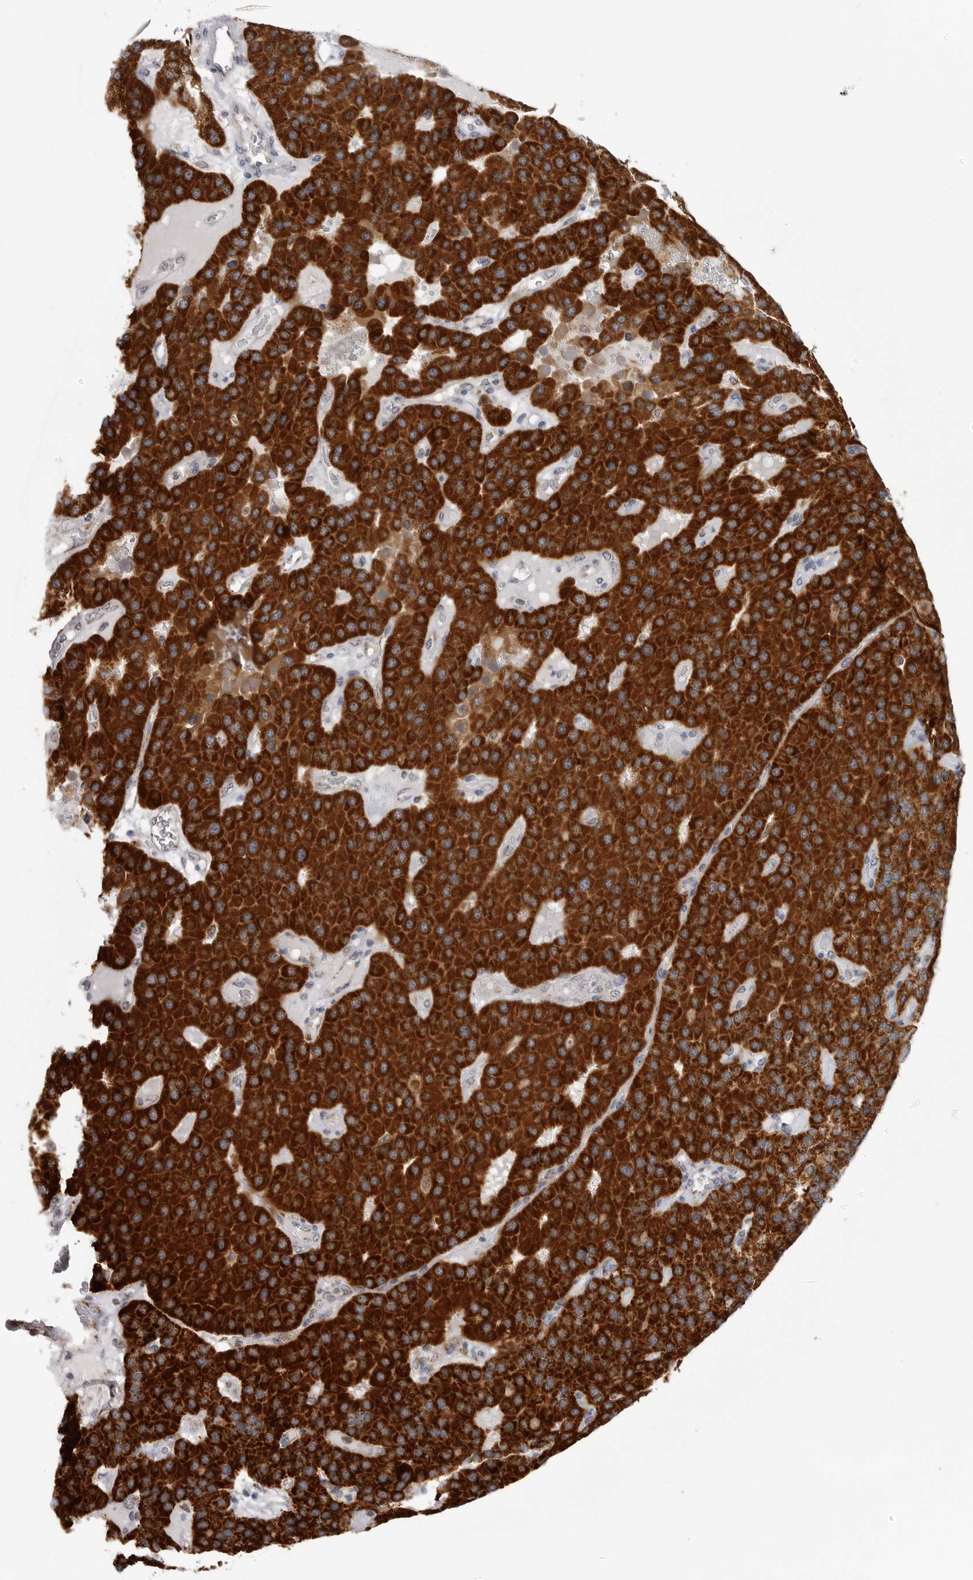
{"staining": {"intensity": "strong", "quantity": ">75%", "location": "cytoplasmic/membranous"}, "tissue": "parathyroid gland", "cell_type": "Glandular cells", "image_type": "normal", "snomed": [{"axis": "morphology", "description": "Normal tissue, NOS"}, {"axis": "morphology", "description": "Adenoma, NOS"}, {"axis": "topography", "description": "Parathyroid gland"}], "caption": "Immunohistochemical staining of normal human parathyroid gland displays strong cytoplasmic/membranous protein positivity in about >75% of glandular cells.", "gene": "TUFM", "patient": {"sex": "female", "age": 86}}